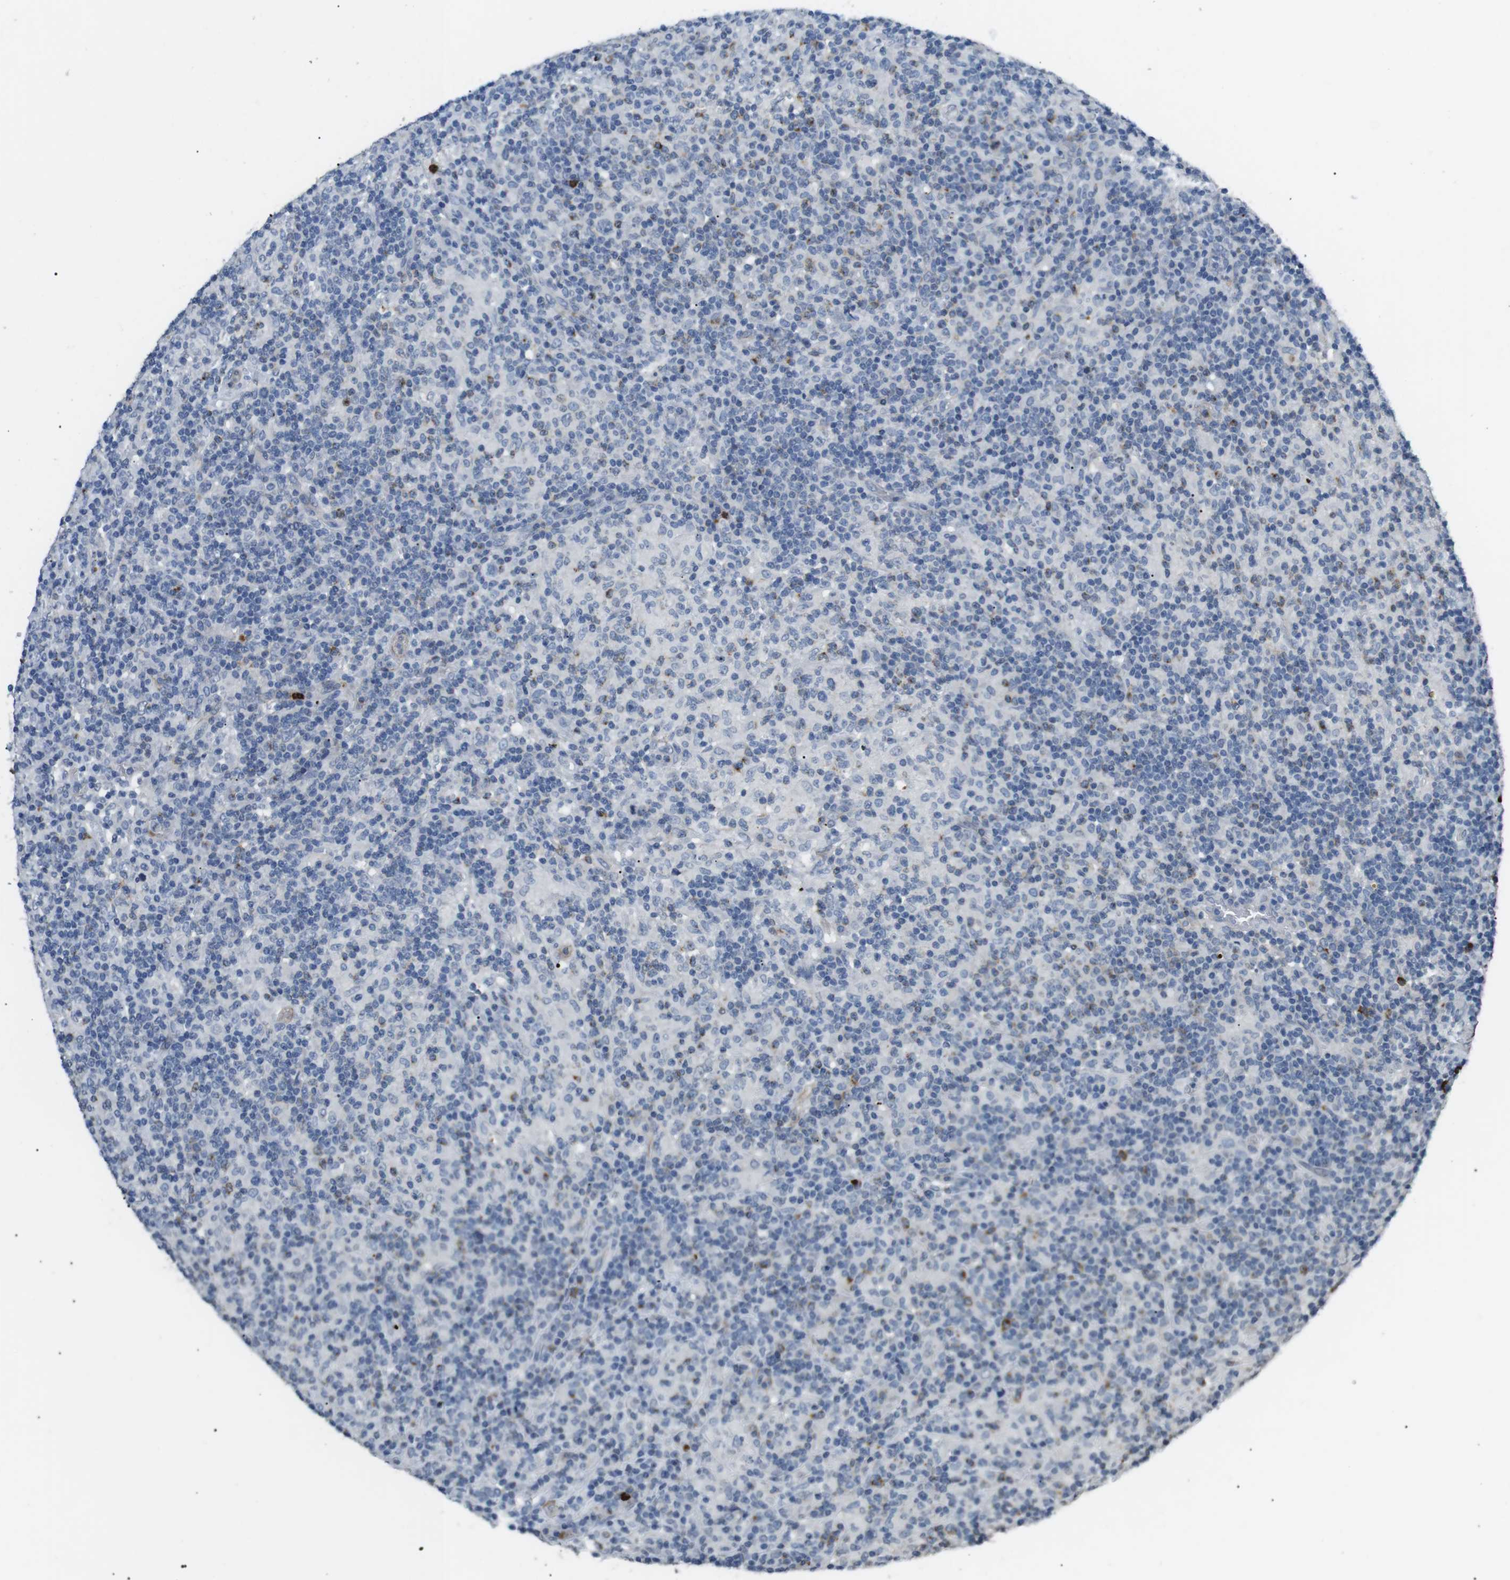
{"staining": {"intensity": "negative", "quantity": "none", "location": "none"}, "tissue": "lymphoma", "cell_type": "Tumor cells", "image_type": "cancer", "snomed": [{"axis": "morphology", "description": "Hodgkin's disease, NOS"}, {"axis": "topography", "description": "Lymph node"}], "caption": "DAB (3,3'-diaminobenzidine) immunohistochemical staining of human lymphoma demonstrates no significant expression in tumor cells.", "gene": "GZMM", "patient": {"sex": "male", "age": 70}}